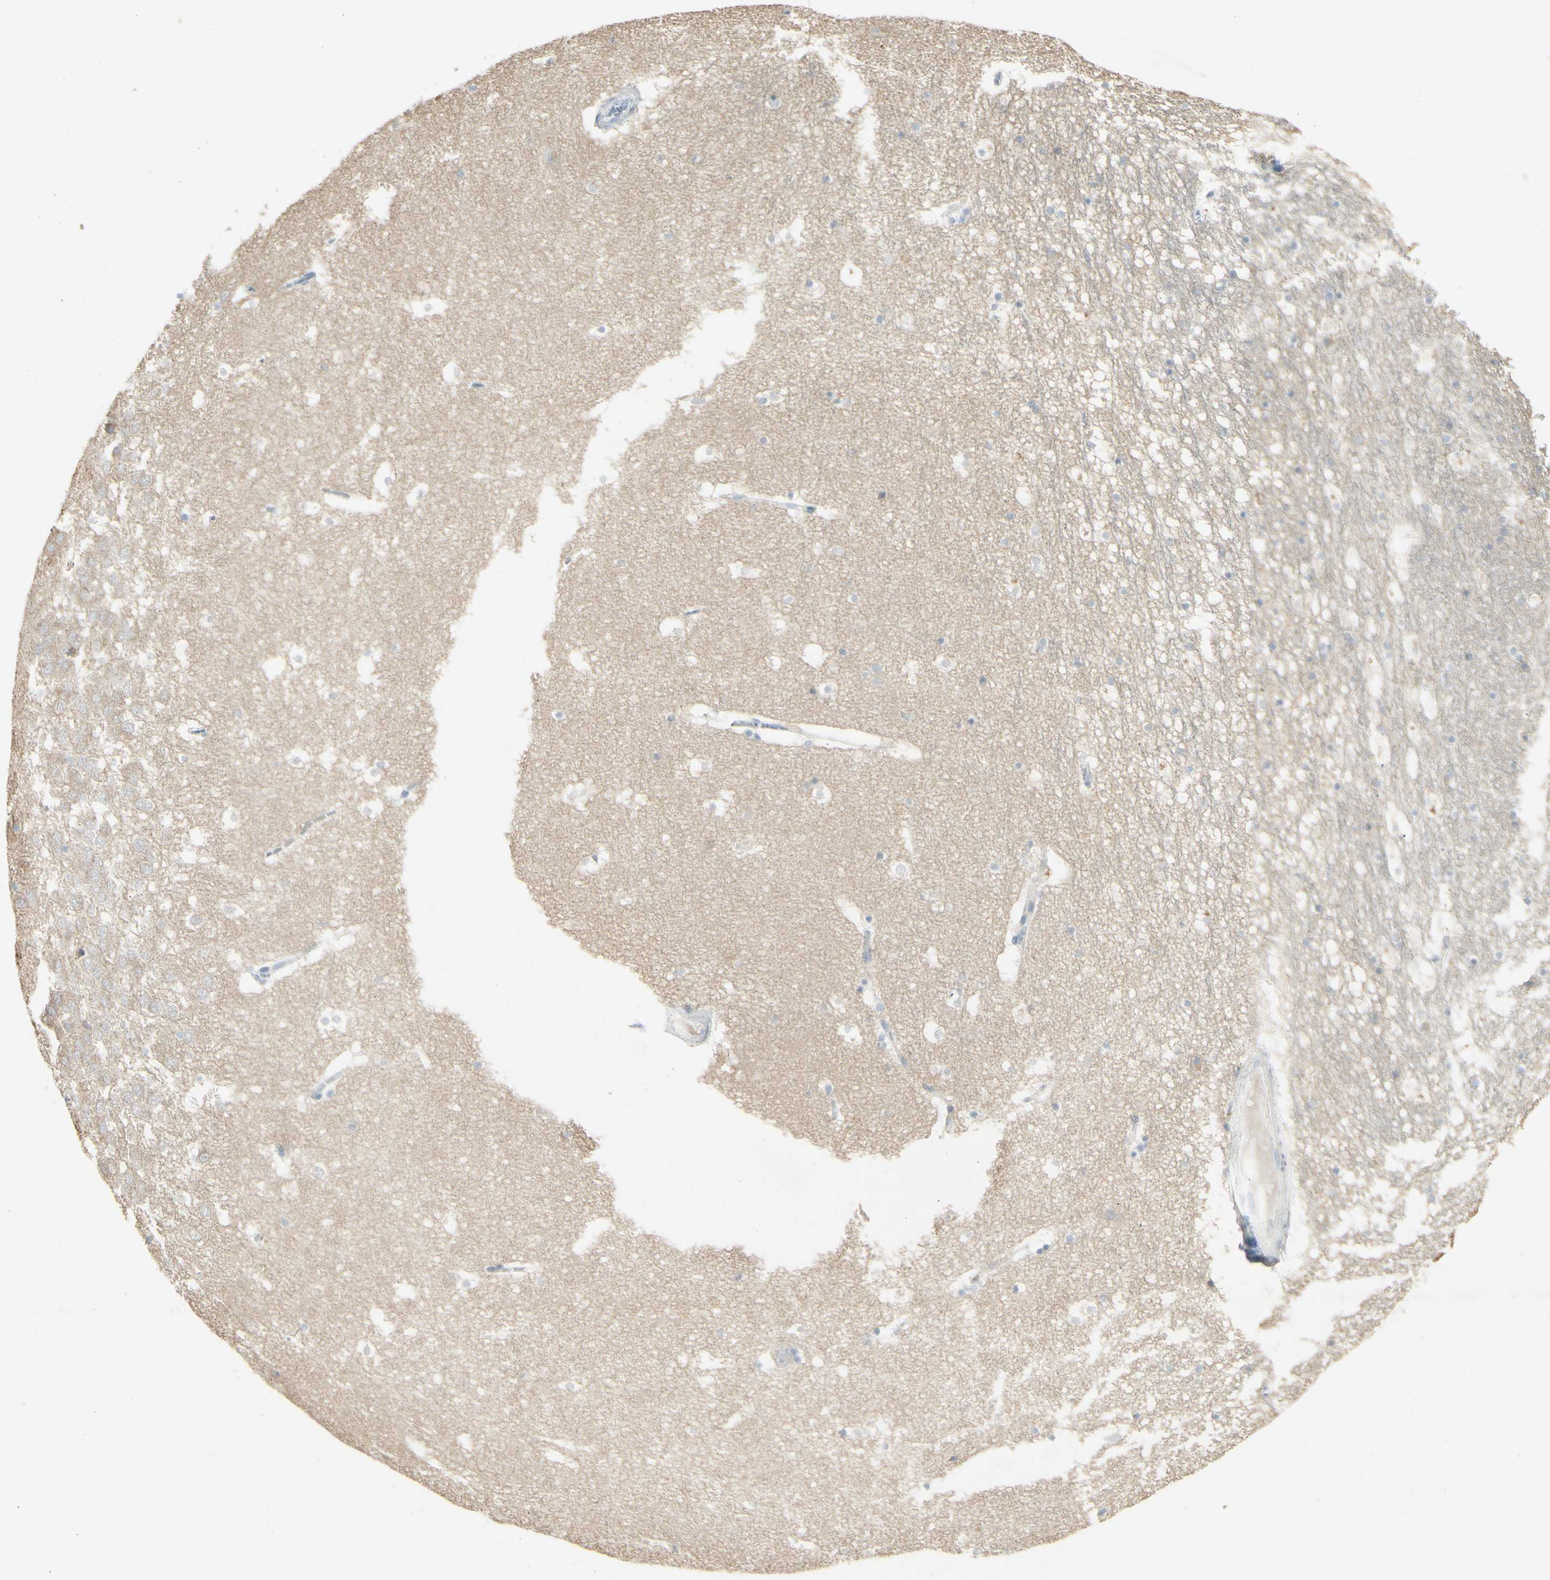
{"staining": {"intensity": "negative", "quantity": "none", "location": "none"}, "tissue": "hippocampus", "cell_type": "Glial cells", "image_type": "normal", "snomed": [{"axis": "morphology", "description": "Normal tissue, NOS"}, {"axis": "topography", "description": "Hippocampus"}], "caption": "This is an IHC image of benign human hippocampus. There is no expression in glial cells.", "gene": "ATP6V1B1", "patient": {"sex": "male", "age": 45}}